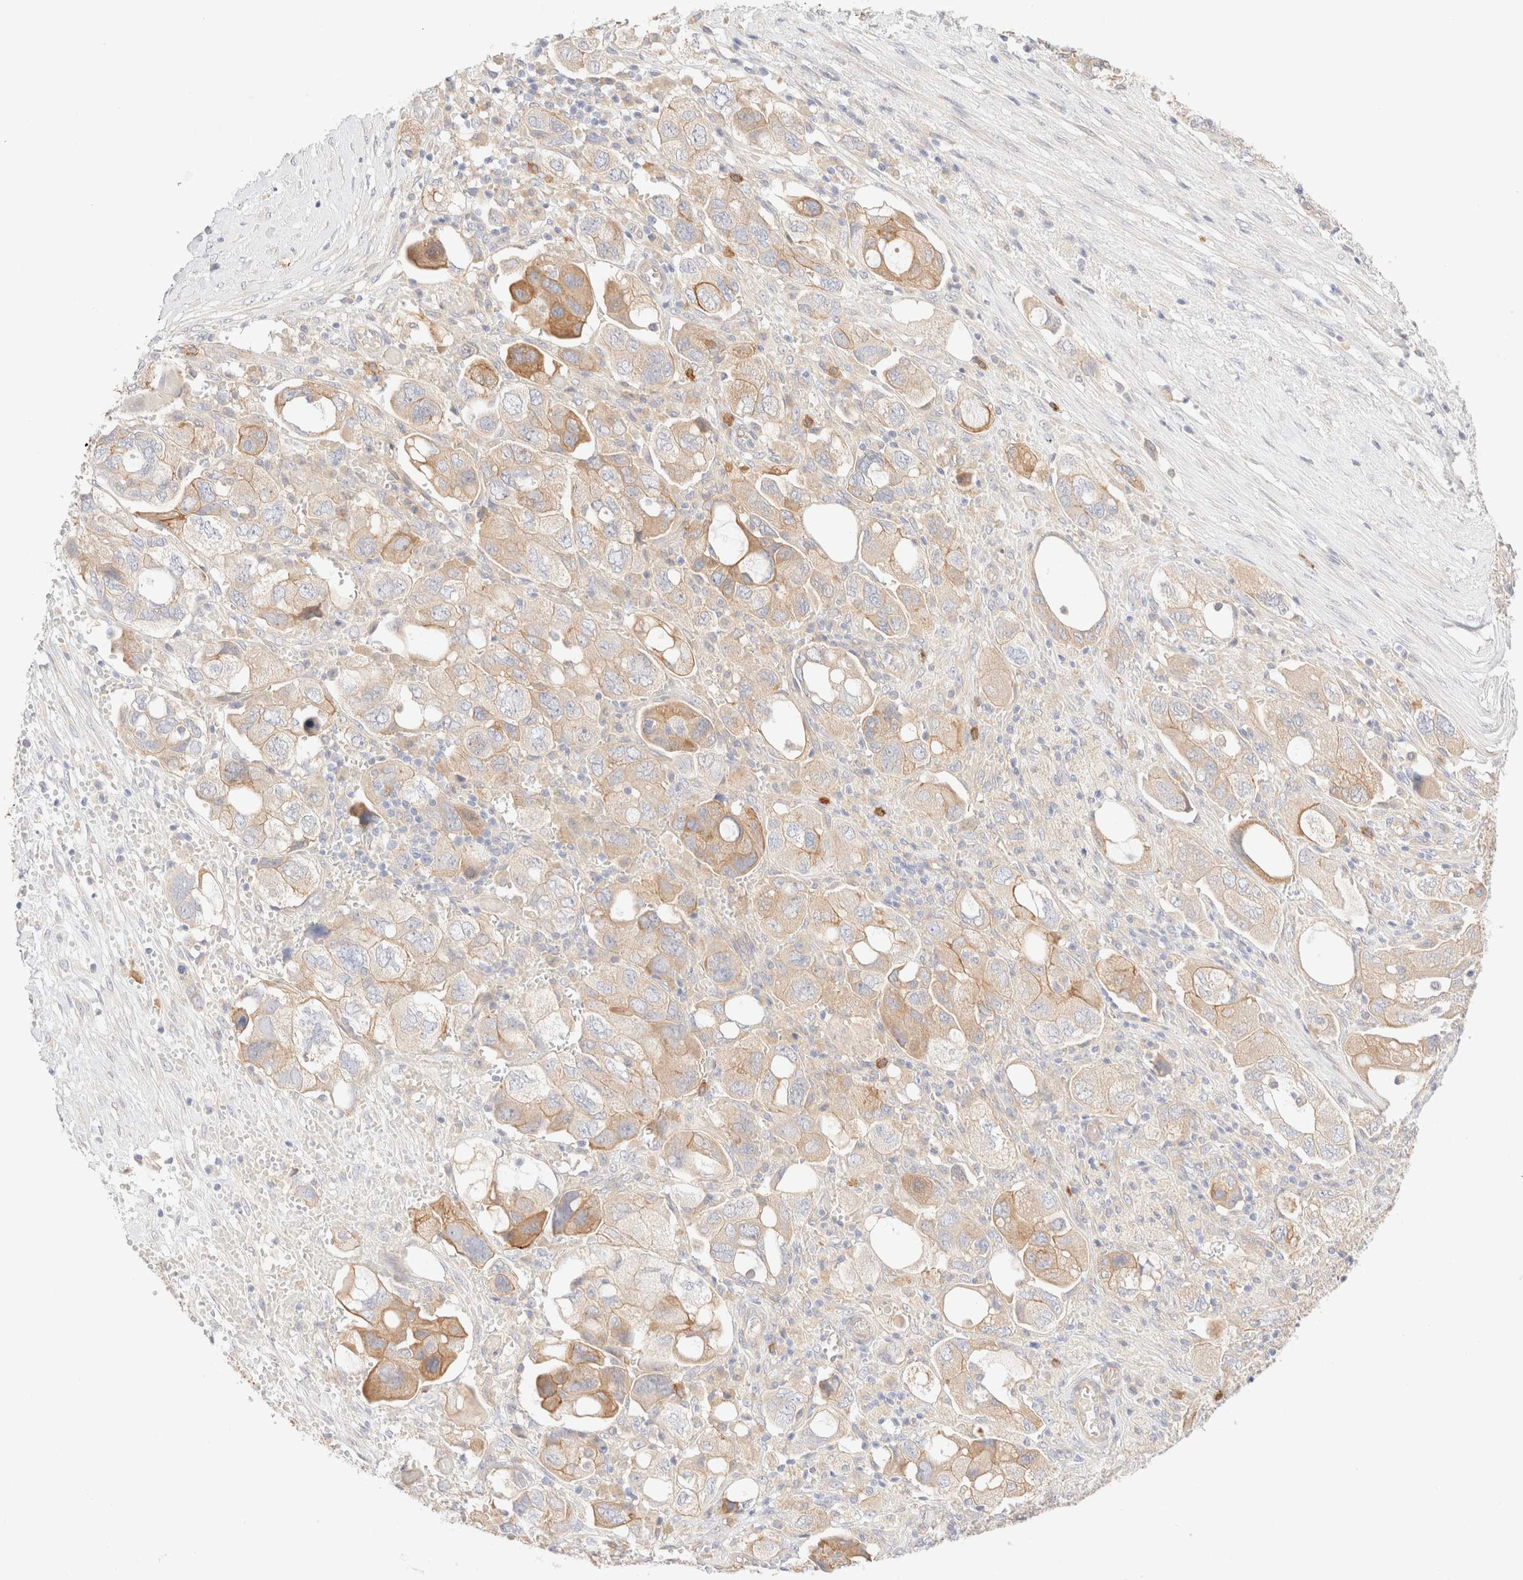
{"staining": {"intensity": "moderate", "quantity": "<25%", "location": "cytoplasmic/membranous"}, "tissue": "ovarian cancer", "cell_type": "Tumor cells", "image_type": "cancer", "snomed": [{"axis": "morphology", "description": "Carcinoma, NOS"}, {"axis": "morphology", "description": "Cystadenocarcinoma, serous, NOS"}, {"axis": "topography", "description": "Ovary"}], "caption": "This is an image of immunohistochemistry (IHC) staining of ovarian cancer (serous cystadenocarcinoma), which shows moderate staining in the cytoplasmic/membranous of tumor cells.", "gene": "NIBAN2", "patient": {"sex": "female", "age": 69}}